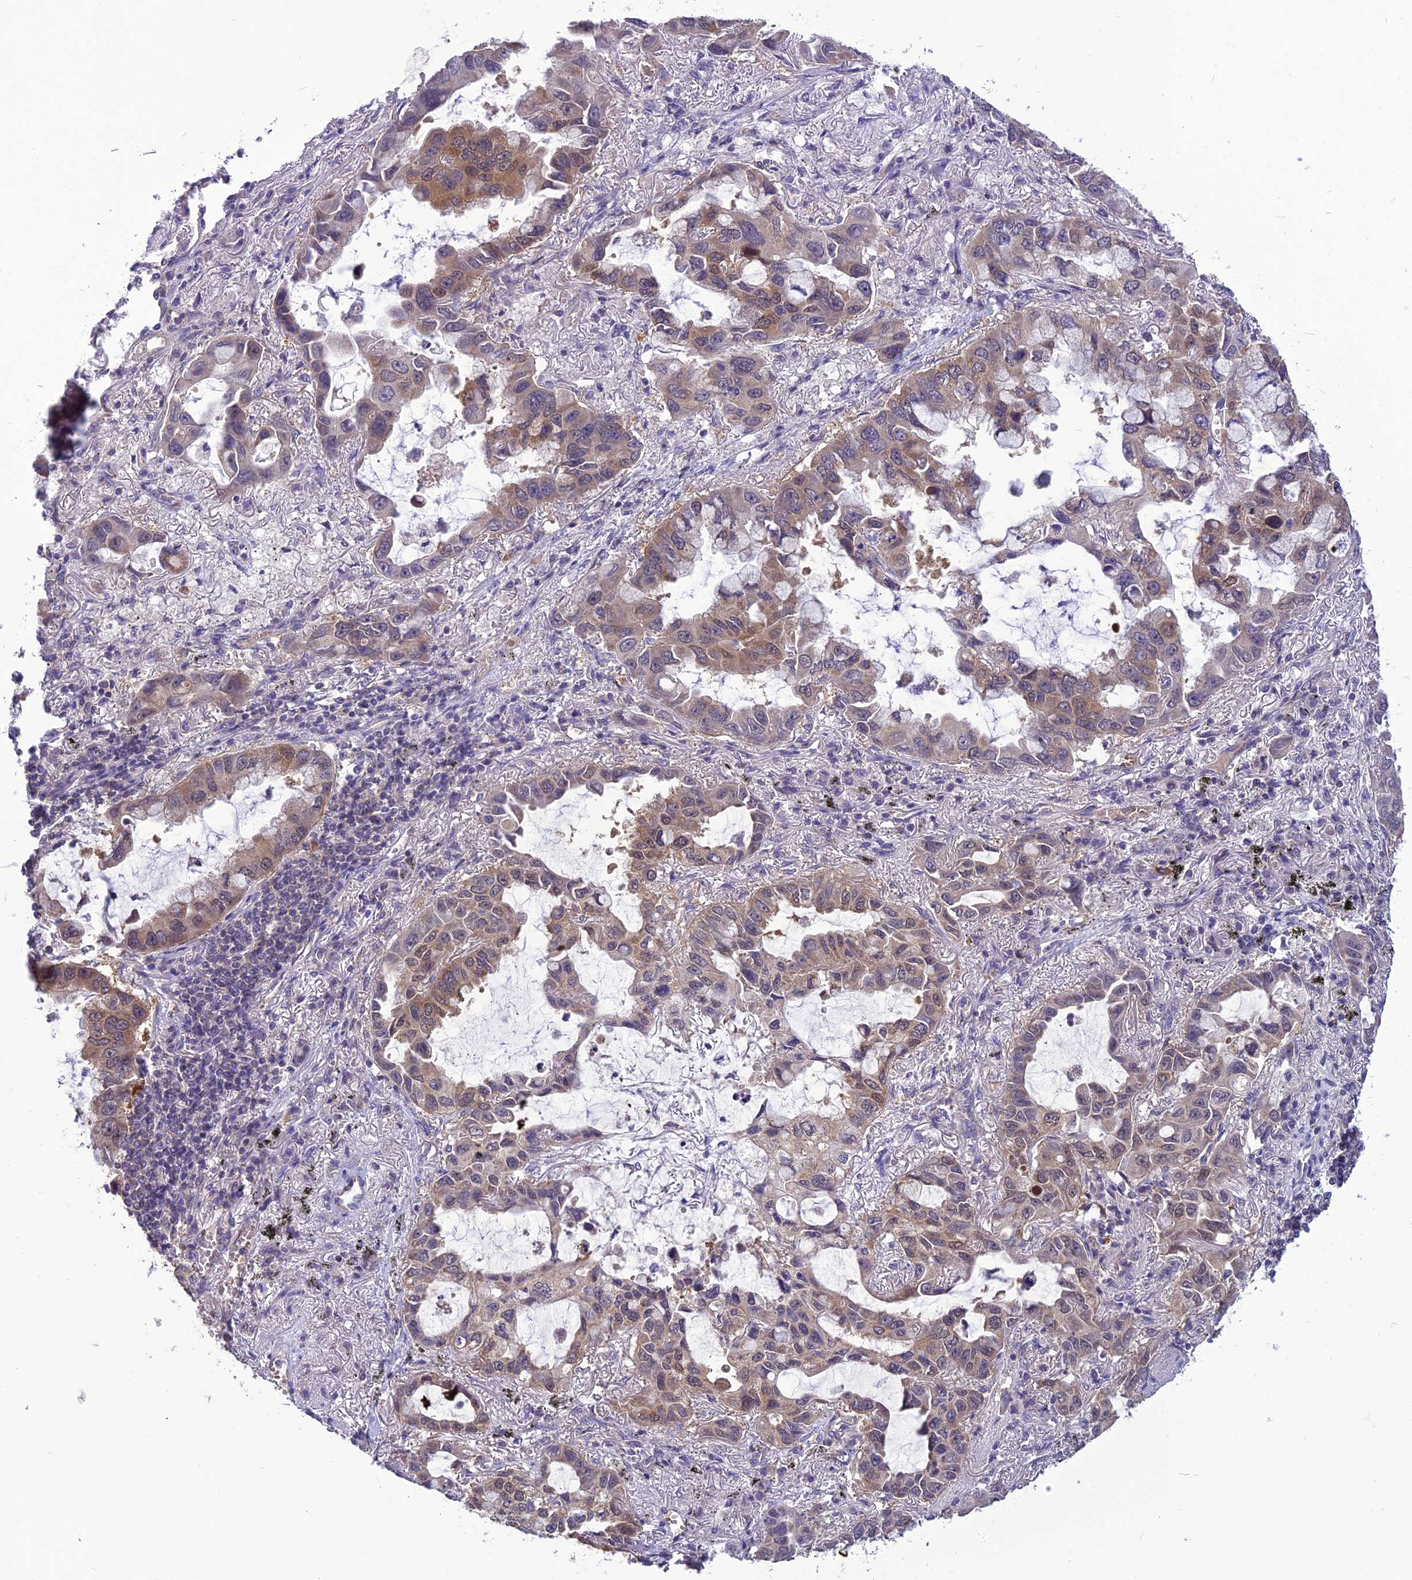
{"staining": {"intensity": "moderate", "quantity": "25%-75%", "location": "cytoplasmic/membranous"}, "tissue": "lung cancer", "cell_type": "Tumor cells", "image_type": "cancer", "snomed": [{"axis": "morphology", "description": "Adenocarcinoma, NOS"}, {"axis": "topography", "description": "Lung"}], "caption": "Immunohistochemical staining of lung cancer (adenocarcinoma) shows moderate cytoplasmic/membranous protein positivity in about 25%-75% of tumor cells.", "gene": "PSMF1", "patient": {"sex": "male", "age": 64}}